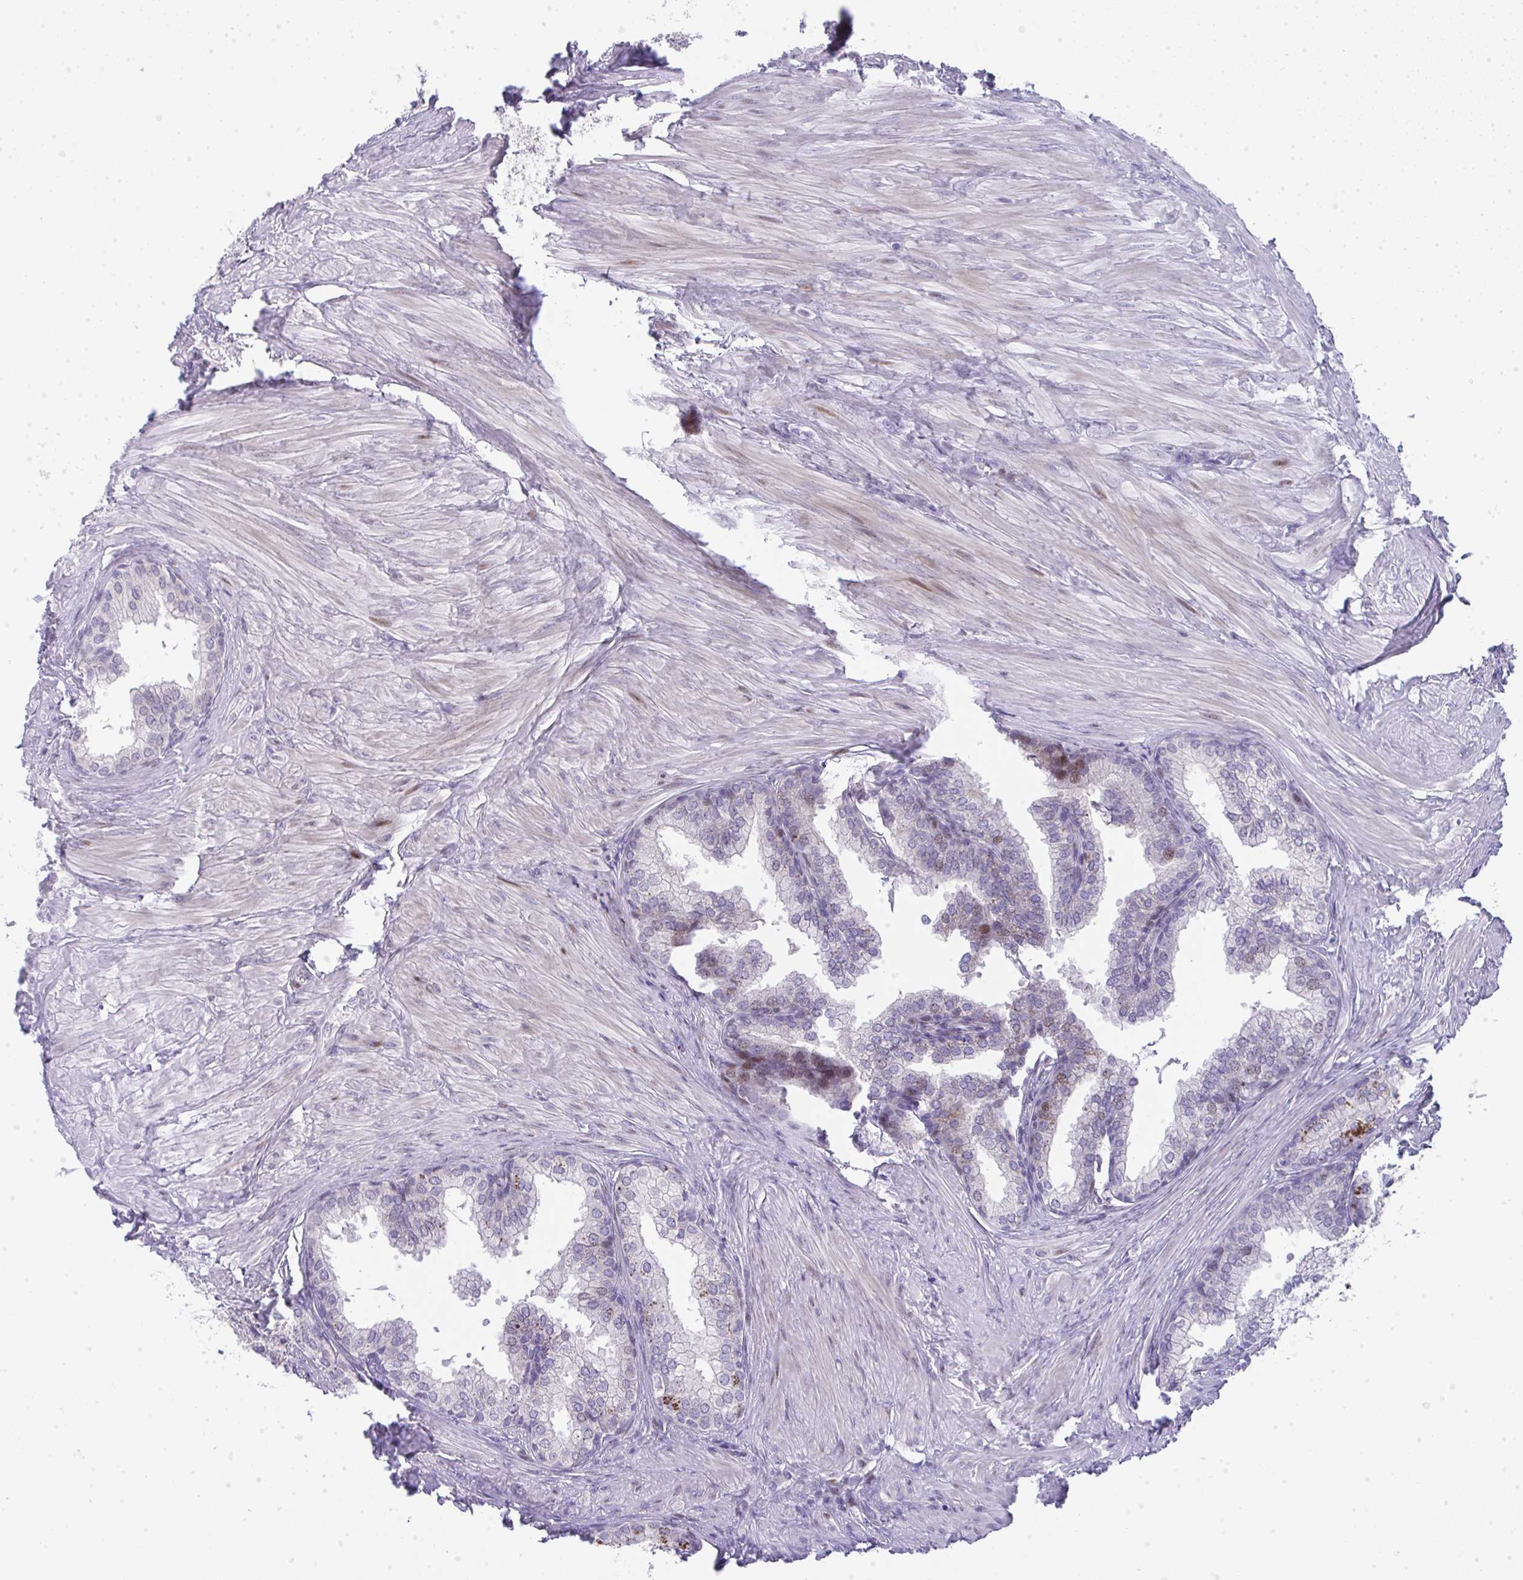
{"staining": {"intensity": "moderate", "quantity": "<25%", "location": "nuclear"}, "tissue": "prostate", "cell_type": "Glandular cells", "image_type": "normal", "snomed": [{"axis": "morphology", "description": "Normal tissue, NOS"}, {"axis": "topography", "description": "Prostate"}, {"axis": "topography", "description": "Peripheral nerve tissue"}], "caption": "Glandular cells display moderate nuclear staining in approximately <25% of cells in benign prostate. The protein of interest is stained brown, and the nuclei are stained in blue (DAB IHC with brightfield microscopy, high magnification).", "gene": "GALNT16", "patient": {"sex": "male", "age": 55}}